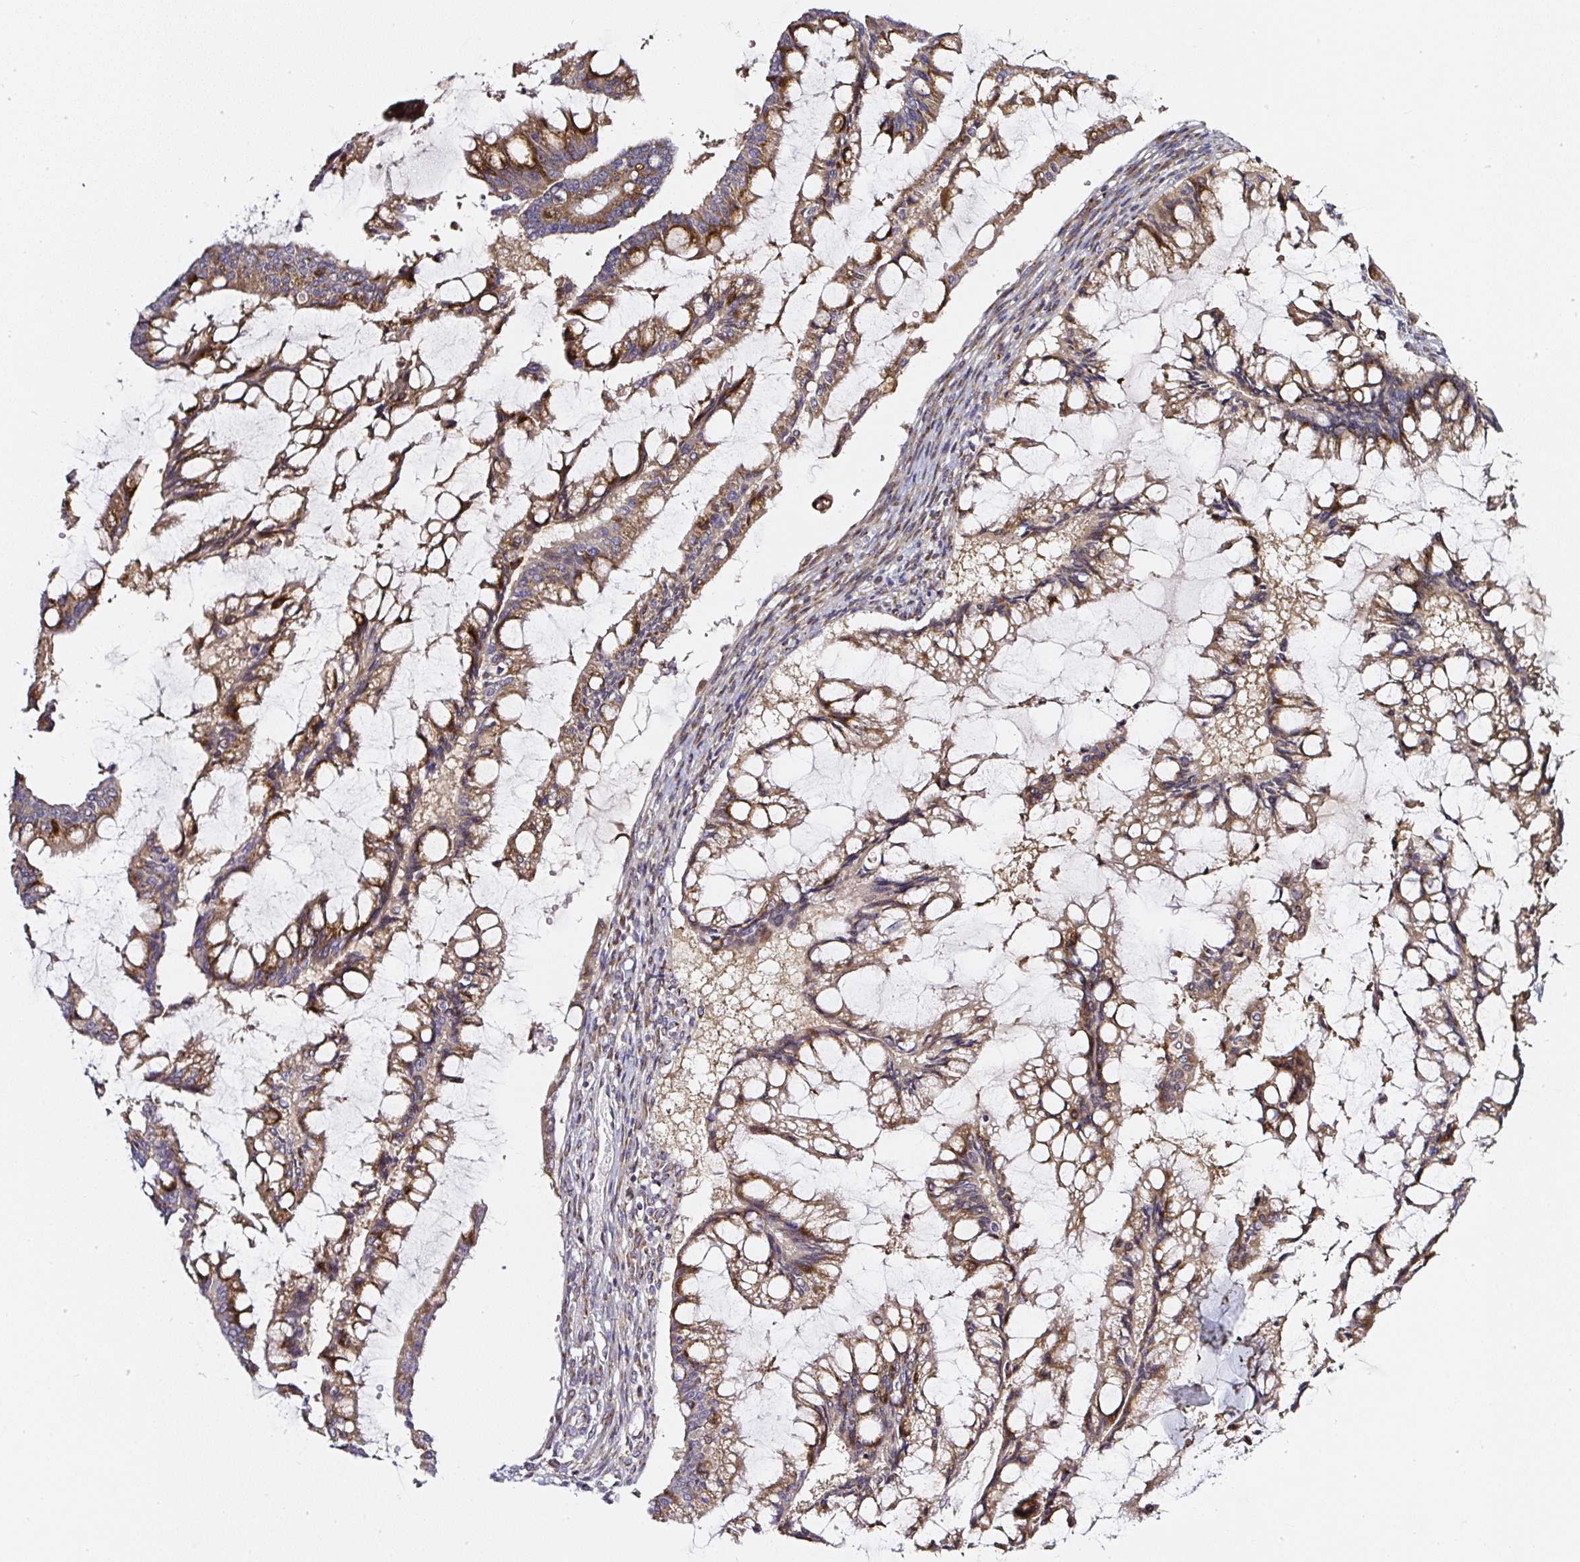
{"staining": {"intensity": "strong", "quantity": ">75%", "location": "cytoplasmic/membranous"}, "tissue": "ovarian cancer", "cell_type": "Tumor cells", "image_type": "cancer", "snomed": [{"axis": "morphology", "description": "Cystadenocarcinoma, mucinous, NOS"}, {"axis": "topography", "description": "Ovary"}], "caption": "Ovarian cancer stained for a protein (brown) reveals strong cytoplasmic/membranous positive positivity in approximately >75% of tumor cells.", "gene": "MLX", "patient": {"sex": "female", "age": 73}}